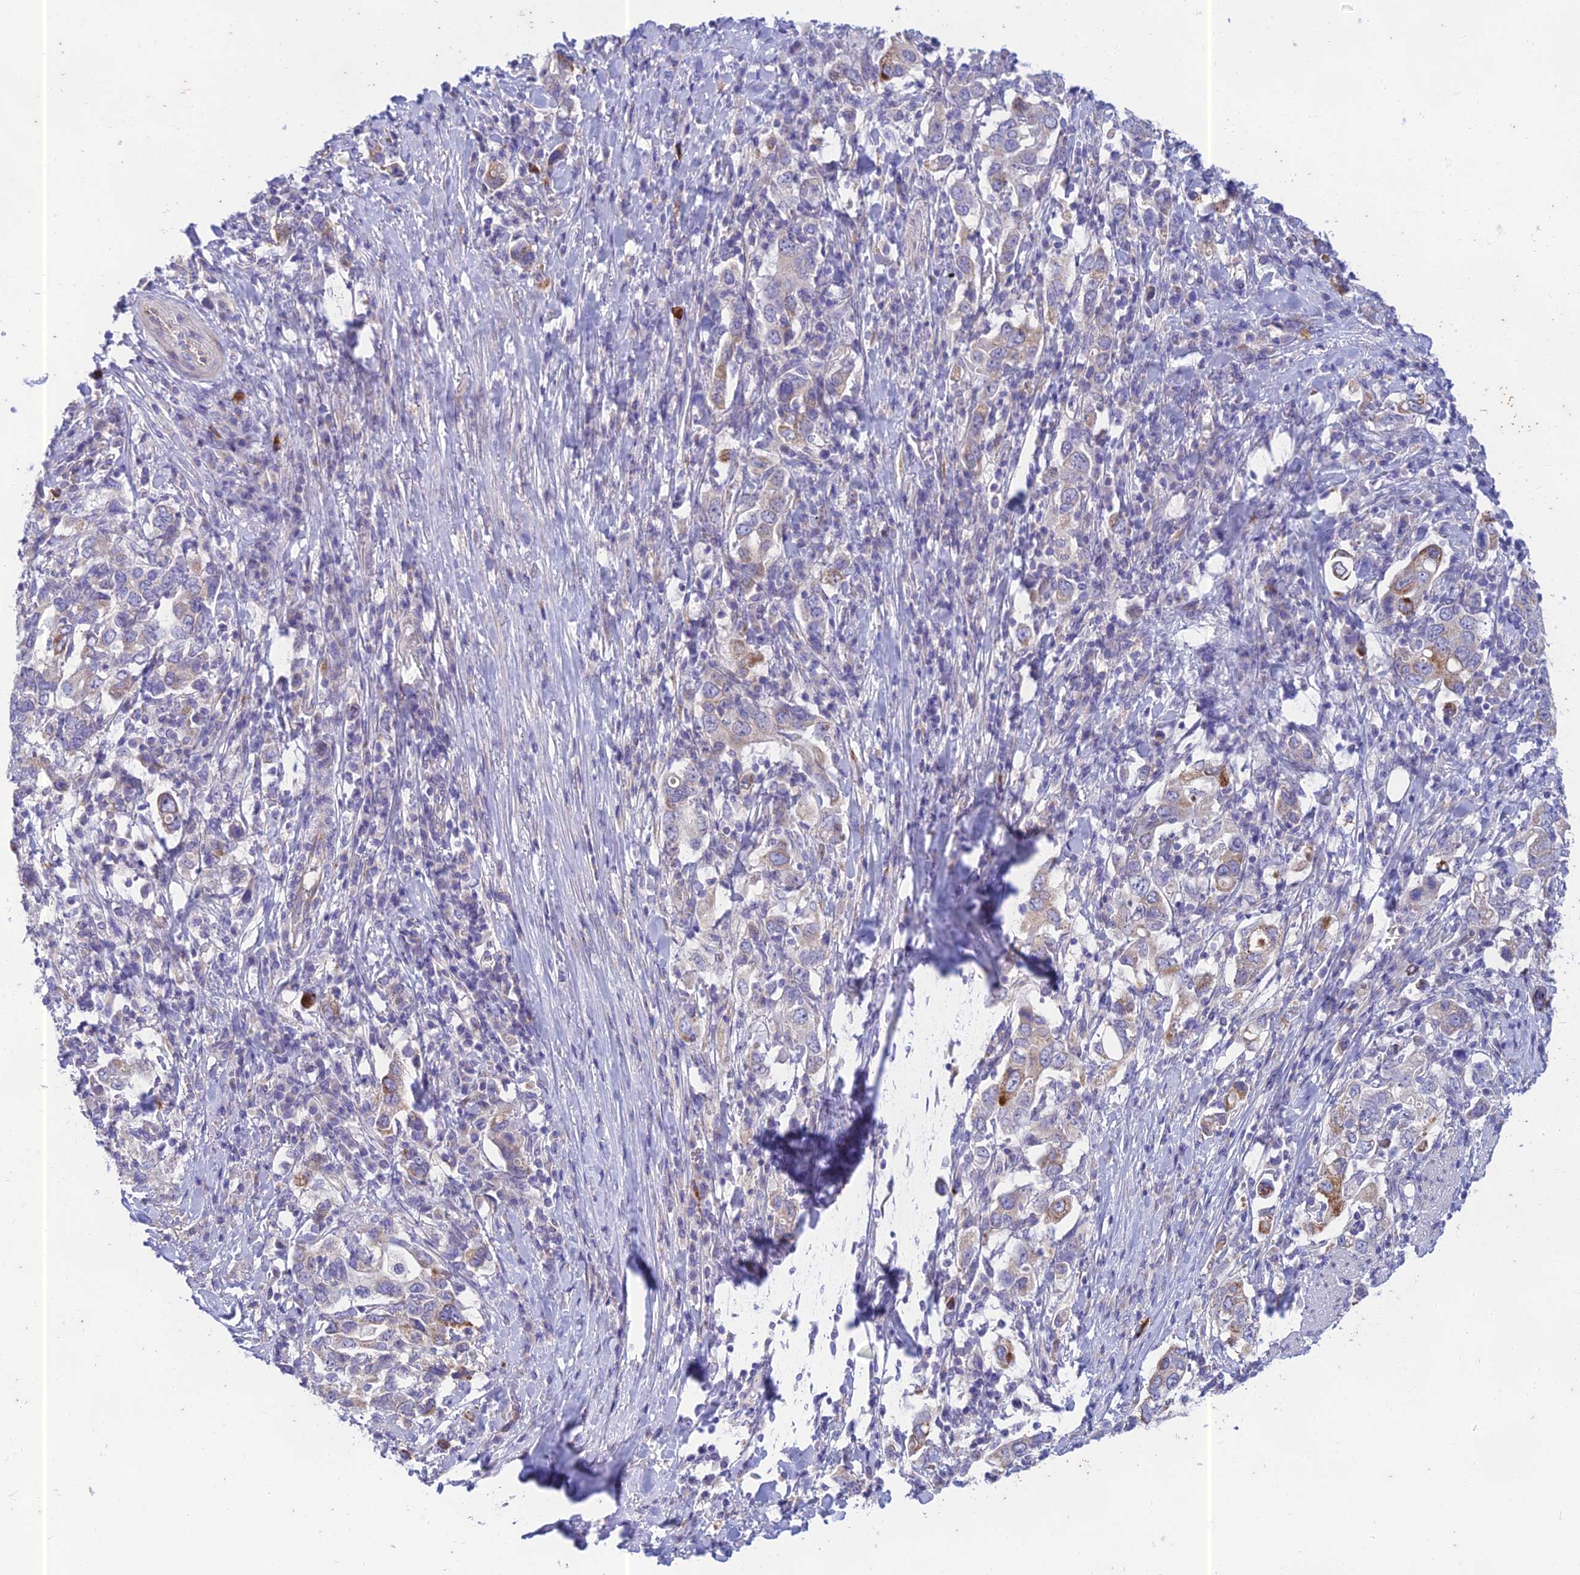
{"staining": {"intensity": "moderate", "quantity": "<25%", "location": "cytoplasmic/membranous"}, "tissue": "stomach cancer", "cell_type": "Tumor cells", "image_type": "cancer", "snomed": [{"axis": "morphology", "description": "Adenocarcinoma, NOS"}, {"axis": "topography", "description": "Stomach, upper"}, {"axis": "topography", "description": "Stomach"}], "caption": "IHC staining of stomach cancer (adenocarcinoma), which shows low levels of moderate cytoplasmic/membranous staining in approximately <25% of tumor cells indicating moderate cytoplasmic/membranous protein positivity. The staining was performed using DAB (brown) for protein detection and nuclei were counterstained in hematoxylin (blue).", "gene": "PTCD2", "patient": {"sex": "male", "age": 62}}